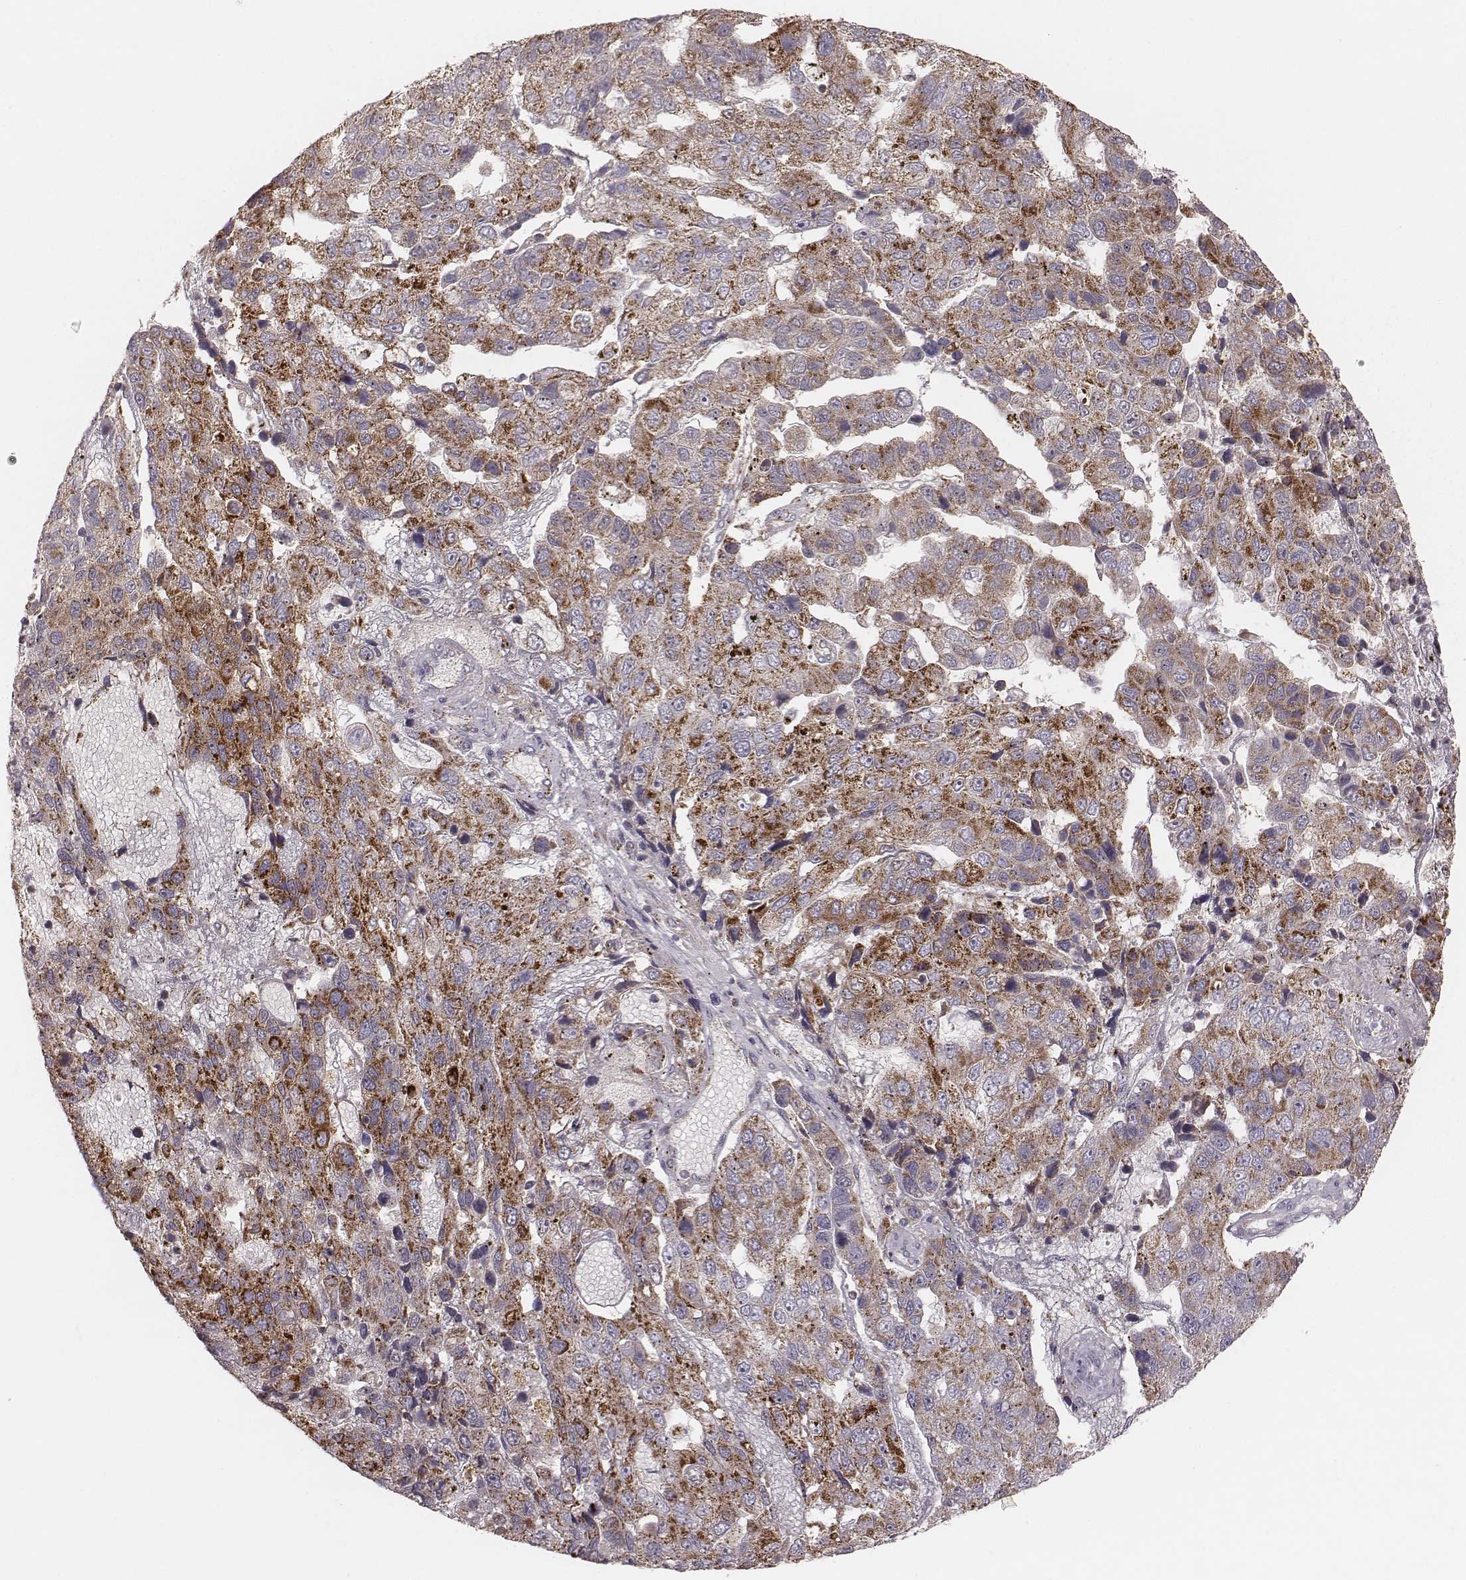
{"staining": {"intensity": "moderate", "quantity": ">75%", "location": "cytoplasmic/membranous"}, "tissue": "pancreatic cancer", "cell_type": "Tumor cells", "image_type": "cancer", "snomed": [{"axis": "morphology", "description": "Adenocarcinoma, NOS"}, {"axis": "topography", "description": "Pancreas"}], "caption": "Immunohistochemistry (IHC) histopathology image of neoplastic tissue: pancreatic cancer (adenocarcinoma) stained using immunohistochemistry (IHC) demonstrates medium levels of moderate protein expression localized specifically in the cytoplasmic/membranous of tumor cells, appearing as a cytoplasmic/membranous brown color.", "gene": "TUFM", "patient": {"sex": "female", "age": 61}}